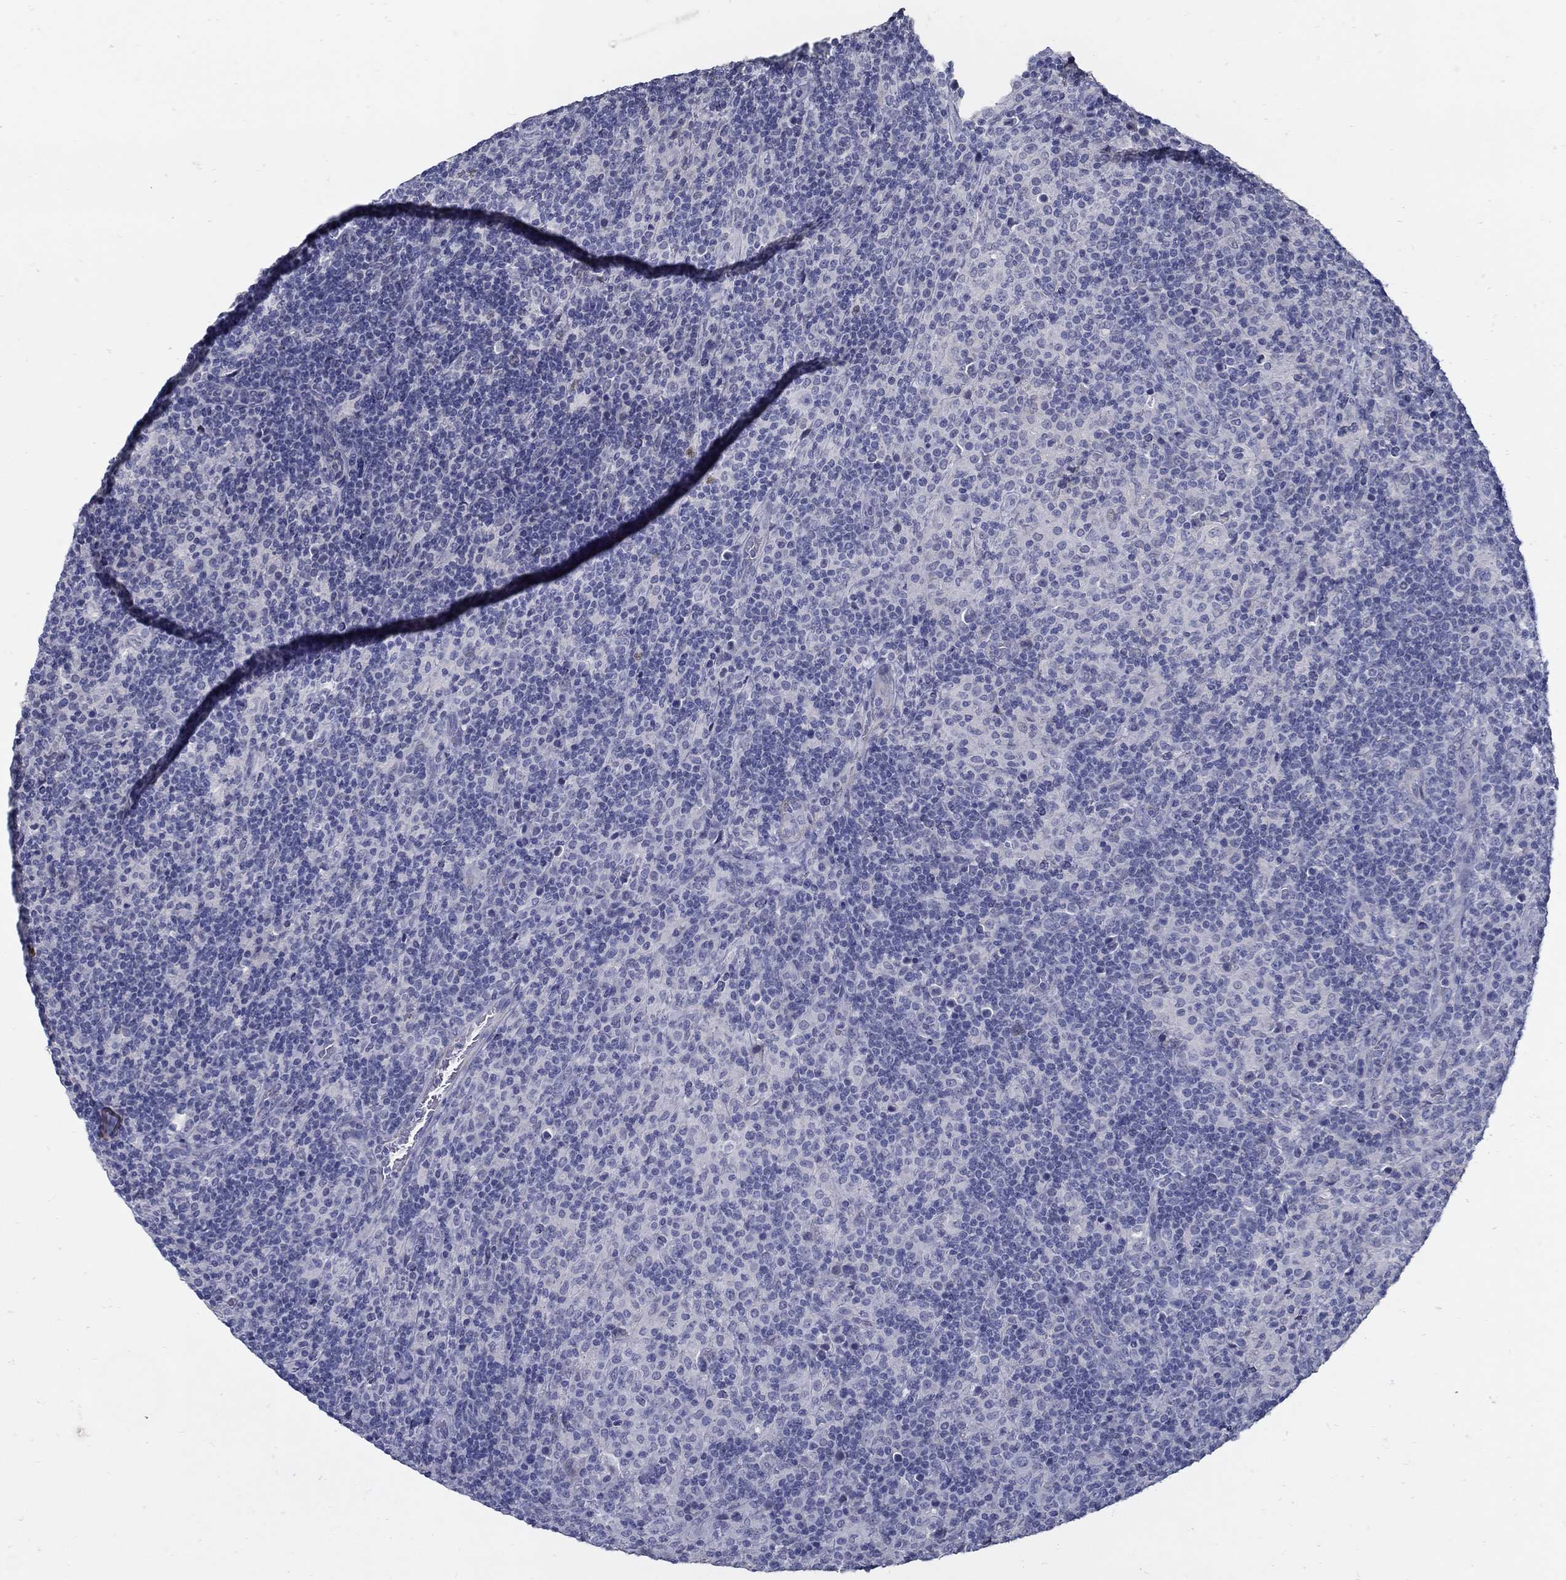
{"staining": {"intensity": "negative", "quantity": "none", "location": "none"}, "tissue": "lymphoma", "cell_type": "Tumor cells", "image_type": "cancer", "snomed": [{"axis": "morphology", "description": "Hodgkin's disease, NOS"}, {"axis": "topography", "description": "Lymph node"}], "caption": "A histopathology image of human Hodgkin's disease is negative for staining in tumor cells. The staining is performed using DAB (3,3'-diaminobenzidine) brown chromogen with nuclei counter-stained in using hematoxylin.", "gene": "USP29", "patient": {"sex": "male", "age": 70}}